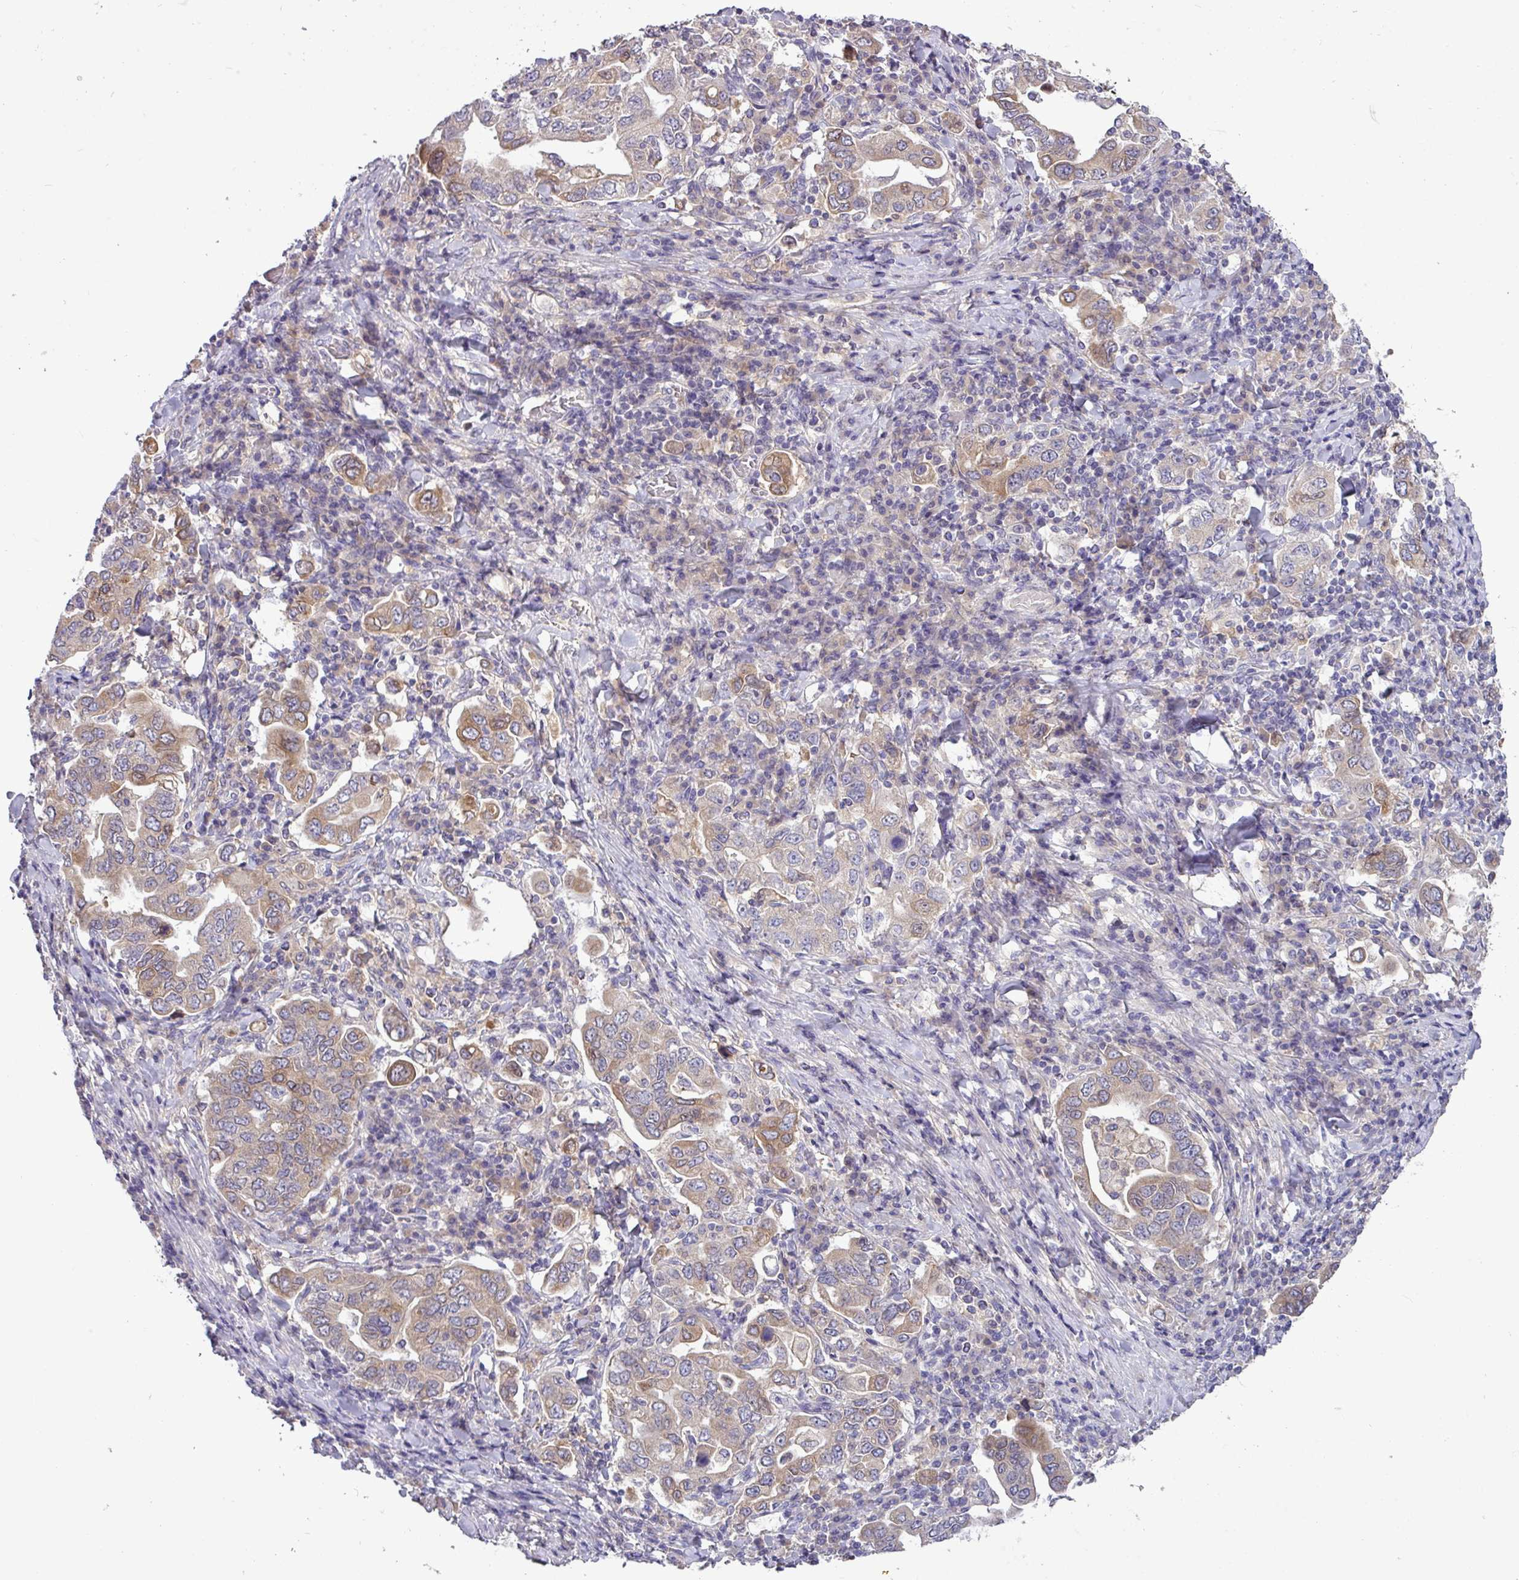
{"staining": {"intensity": "weak", "quantity": ">75%", "location": "cytoplasmic/membranous"}, "tissue": "stomach cancer", "cell_type": "Tumor cells", "image_type": "cancer", "snomed": [{"axis": "morphology", "description": "Adenocarcinoma, NOS"}, {"axis": "topography", "description": "Stomach, upper"}, {"axis": "topography", "description": "Stomach"}], "caption": "Immunohistochemistry micrograph of adenocarcinoma (stomach) stained for a protein (brown), which demonstrates low levels of weak cytoplasmic/membranous expression in about >75% of tumor cells.", "gene": "TMEM62", "patient": {"sex": "male", "age": 62}}